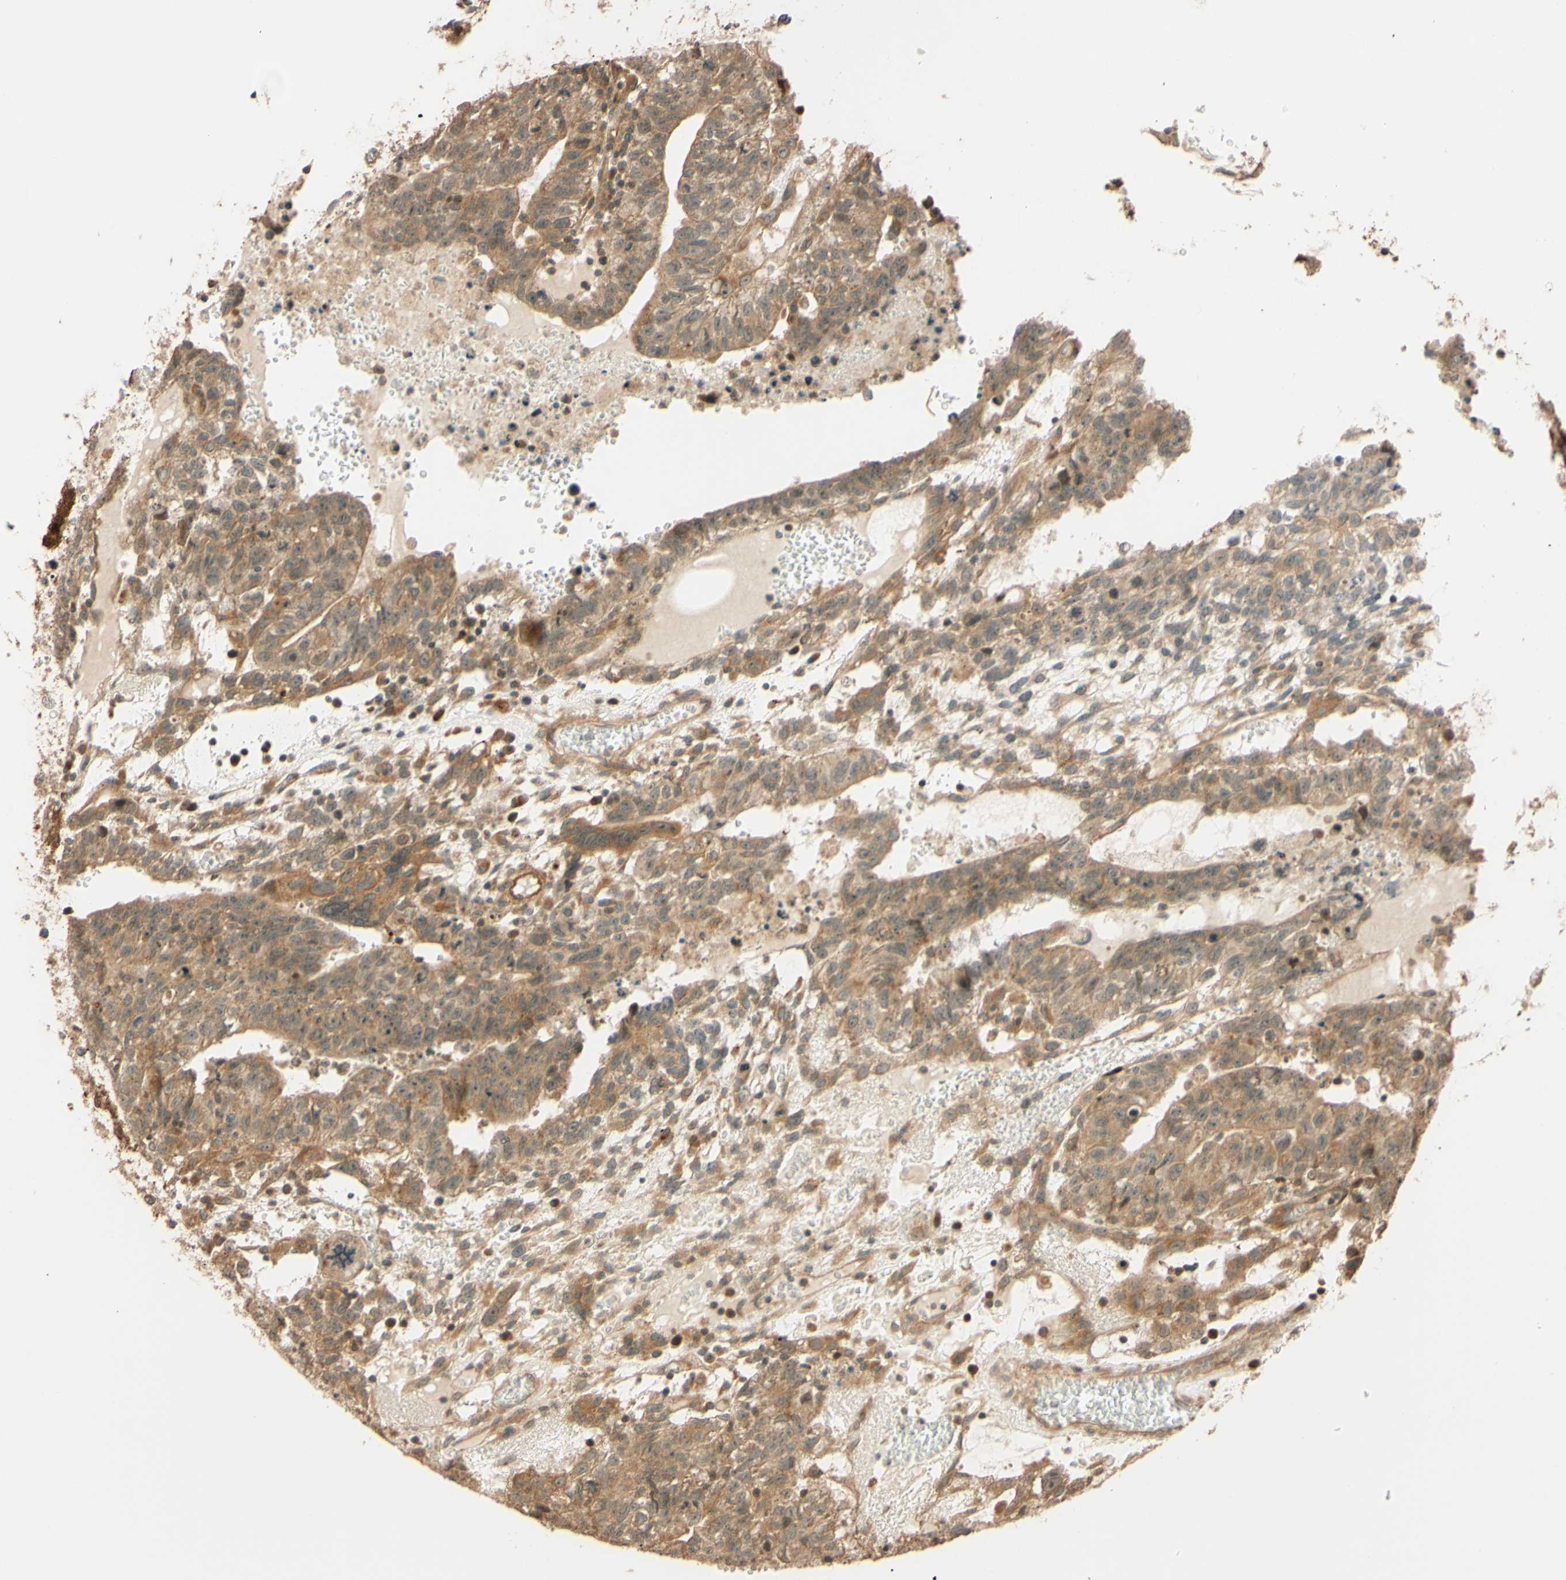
{"staining": {"intensity": "weak", "quantity": ">75%", "location": "cytoplasmic/membranous"}, "tissue": "testis cancer", "cell_type": "Tumor cells", "image_type": "cancer", "snomed": [{"axis": "morphology", "description": "Seminoma, NOS"}, {"axis": "morphology", "description": "Carcinoma, Embryonal, NOS"}, {"axis": "topography", "description": "Testis"}], "caption": "This histopathology image reveals embryonal carcinoma (testis) stained with immunohistochemistry (IHC) to label a protein in brown. The cytoplasmic/membranous of tumor cells show weak positivity for the protein. Nuclei are counter-stained blue.", "gene": "RNF19A", "patient": {"sex": "male", "age": 52}}